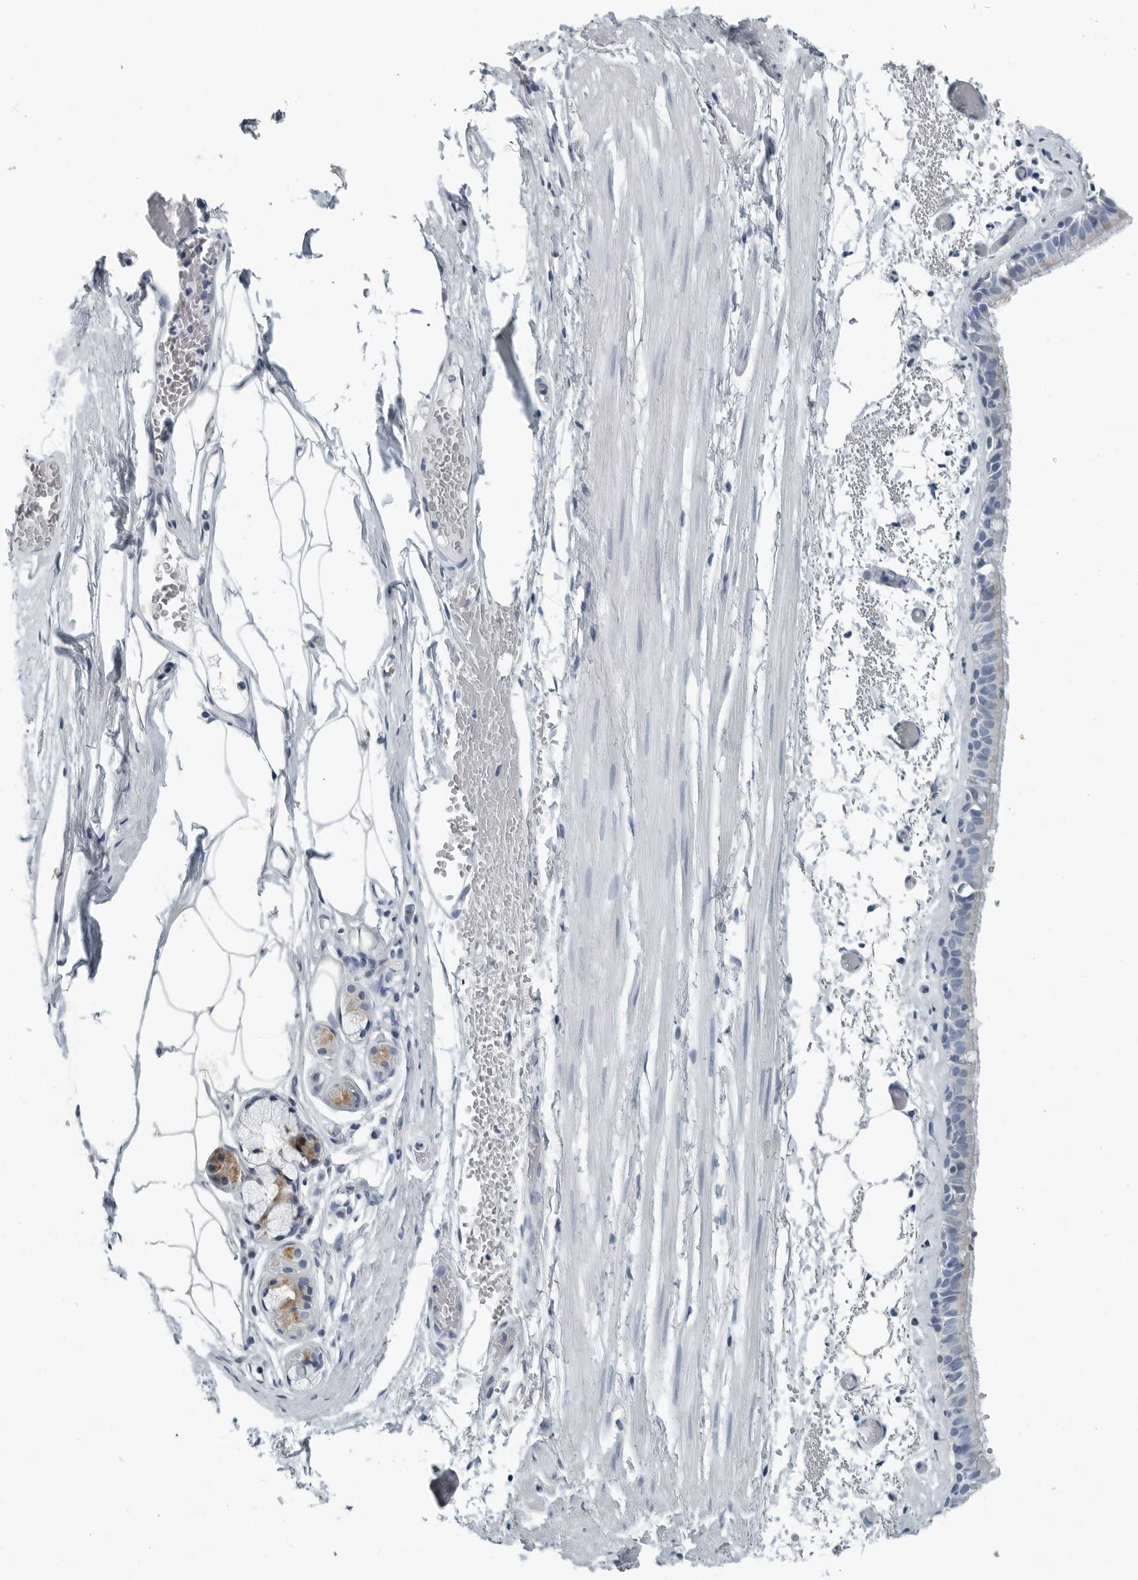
{"staining": {"intensity": "negative", "quantity": "none", "location": "none"}, "tissue": "bronchus", "cell_type": "Respiratory epithelial cells", "image_type": "normal", "snomed": [{"axis": "morphology", "description": "Normal tissue, NOS"}, {"axis": "topography", "description": "Bronchus"}, {"axis": "topography", "description": "Lung"}], "caption": "Benign bronchus was stained to show a protein in brown. There is no significant staining in respiratory epithelial cells.", "gene": "ZPBP2", "patient": {"sex": "male", "age": 56}}